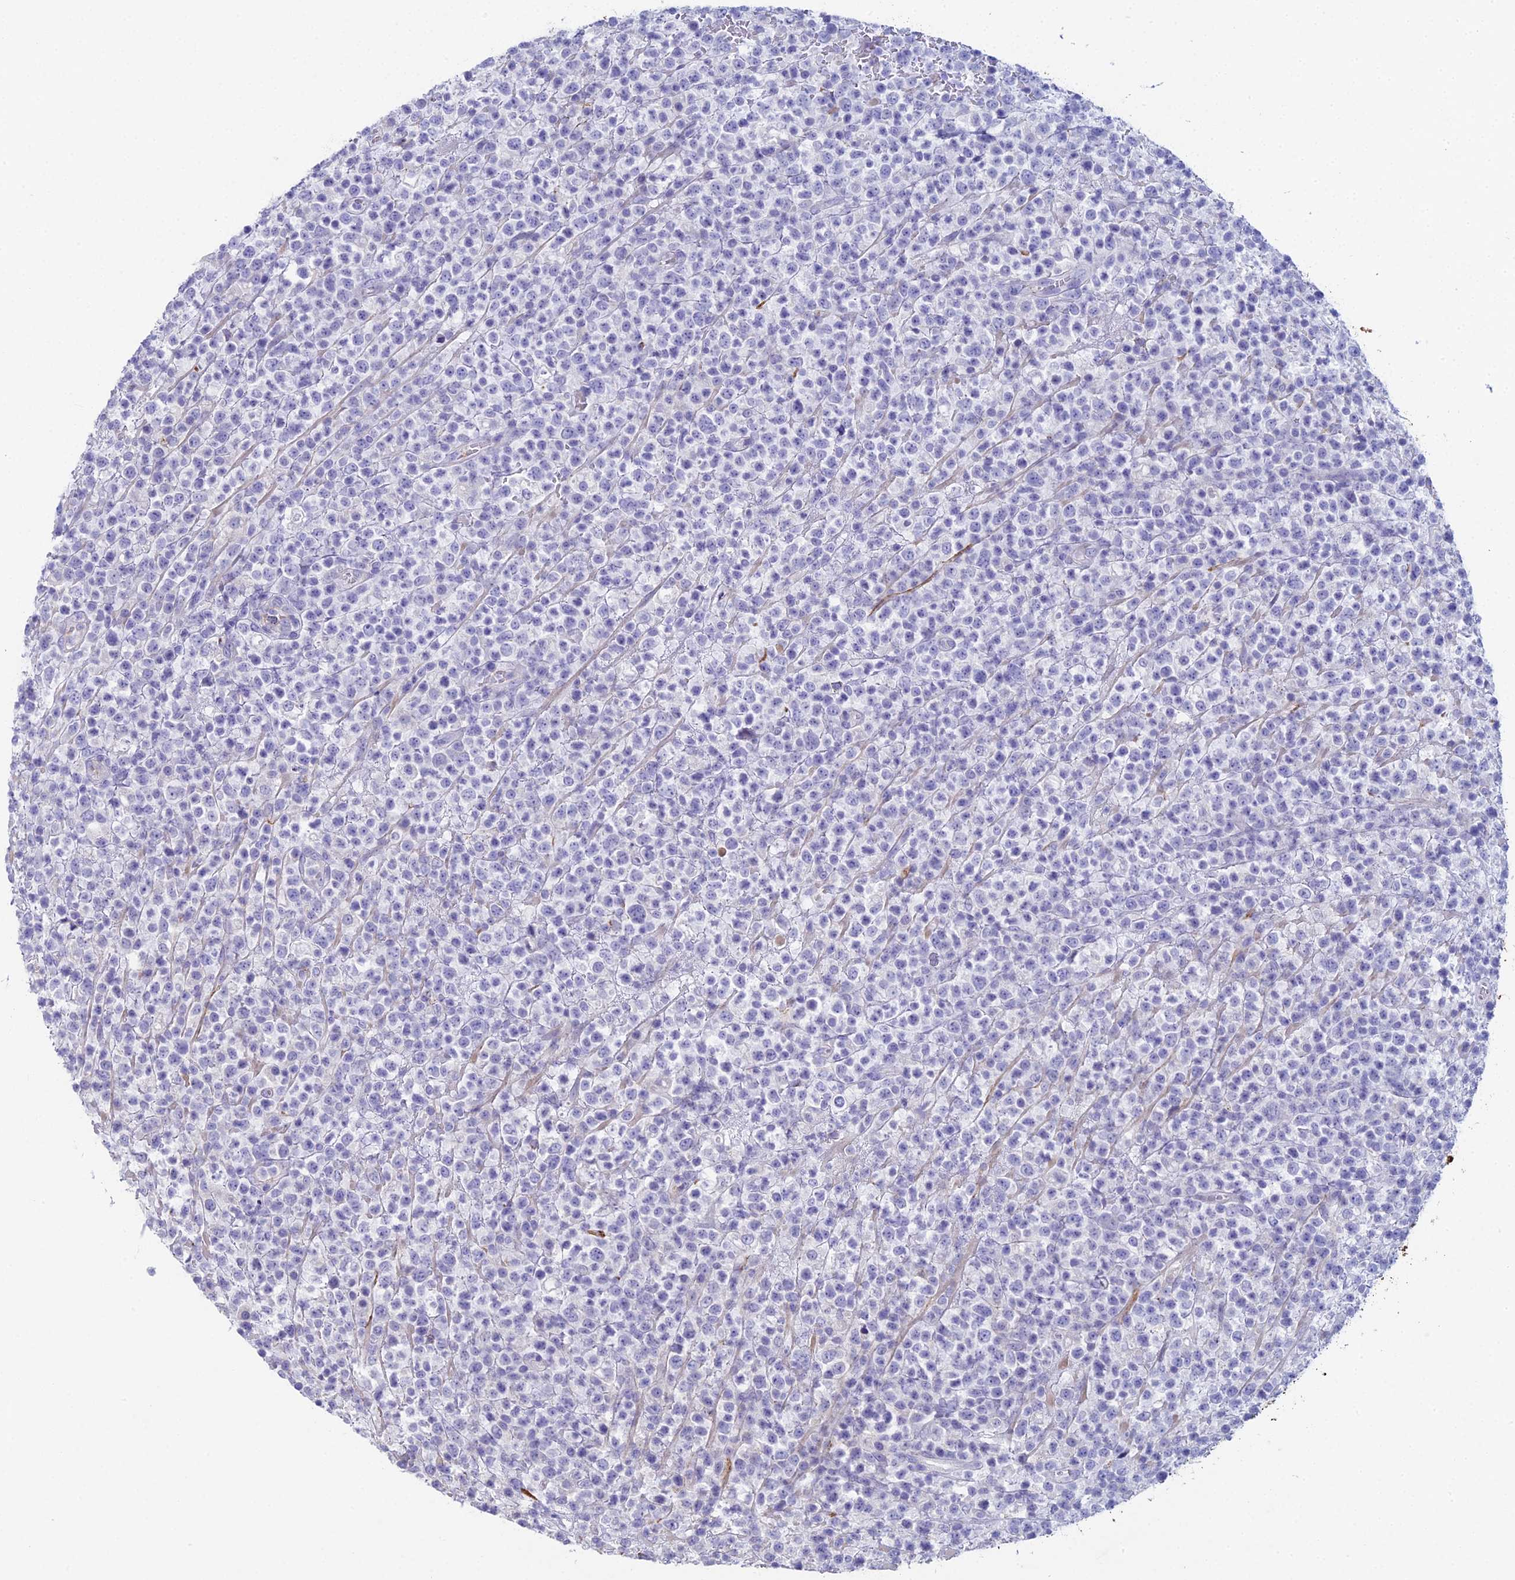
{"staining": {"intensity": "negative", "quantity": "none", "location": "none"}, "tissue": "lymphoma", "cell_type": "Tumor cells", "image_type": "cancer", "snomed": [{"axis": "morphology", "description": "Malignant lymphoma, non-Hodgkin's type, High grade"}, {"axis": "topography", "description": "Colon"}], "caption": "This is an IHC histopathology image of human lymphoma. There is no staining in tumor cells.", "gene": "NCAM1", "patient": {"sex": "female", "age": 53}}